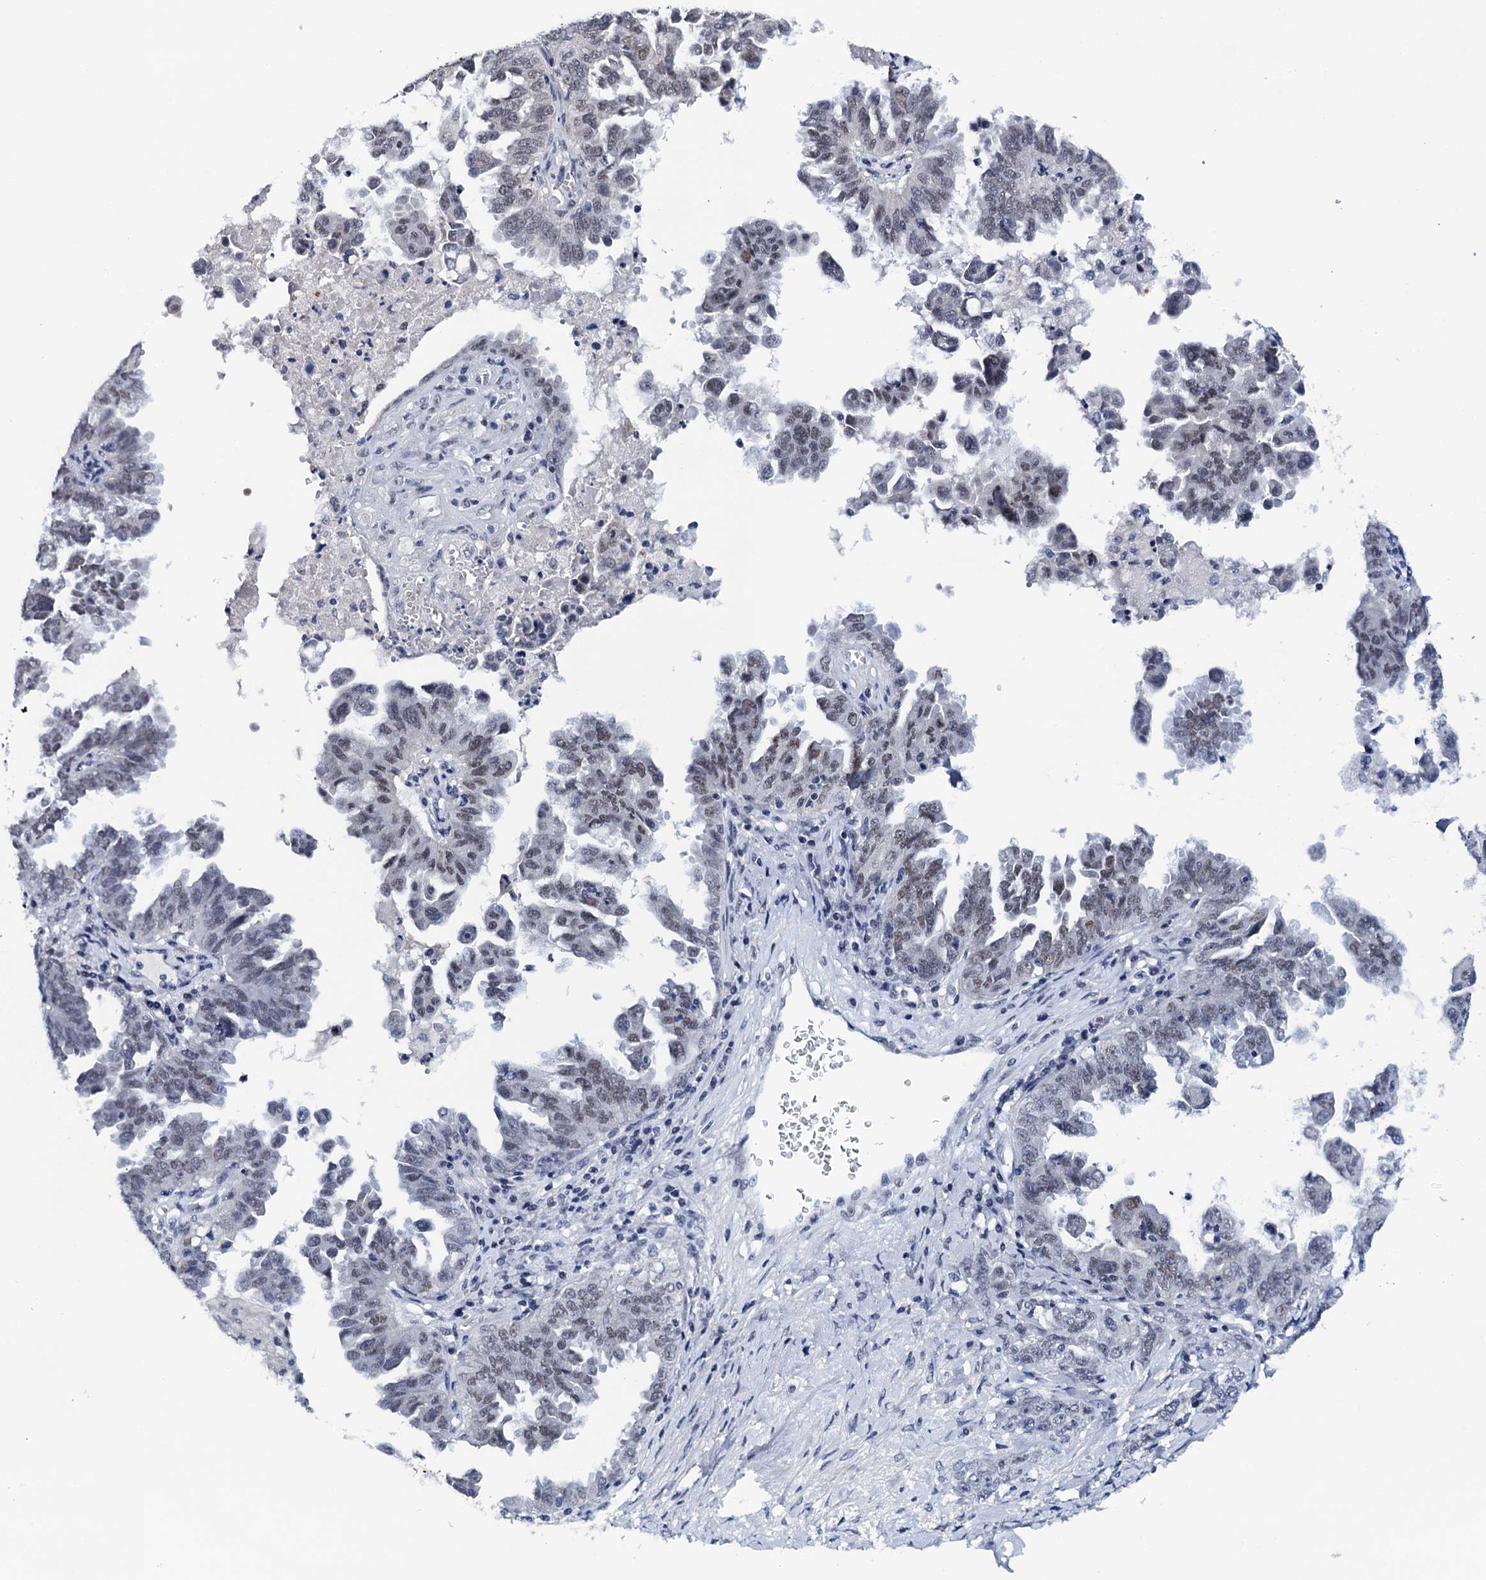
{"staining": {"intensity": "weak", "quantity": ">75%", "location": "nuclear"}, "tissue": "ovarian cancer", "cell_type": "Tumor cells", "image_type": "cancer", "snomed": [{"axis": "morphology", "description": "Carcinoma, endometroid"}, {"axis": "topography", "description": "Ovary"}], "caption": "The photomicrograph displays staining of ovarian cancer, revealing weak nuclear protein positivity (brown color) within tumor cells.", "gene": "FNBP4", "patient": {"sex": "female", "age": 62}}